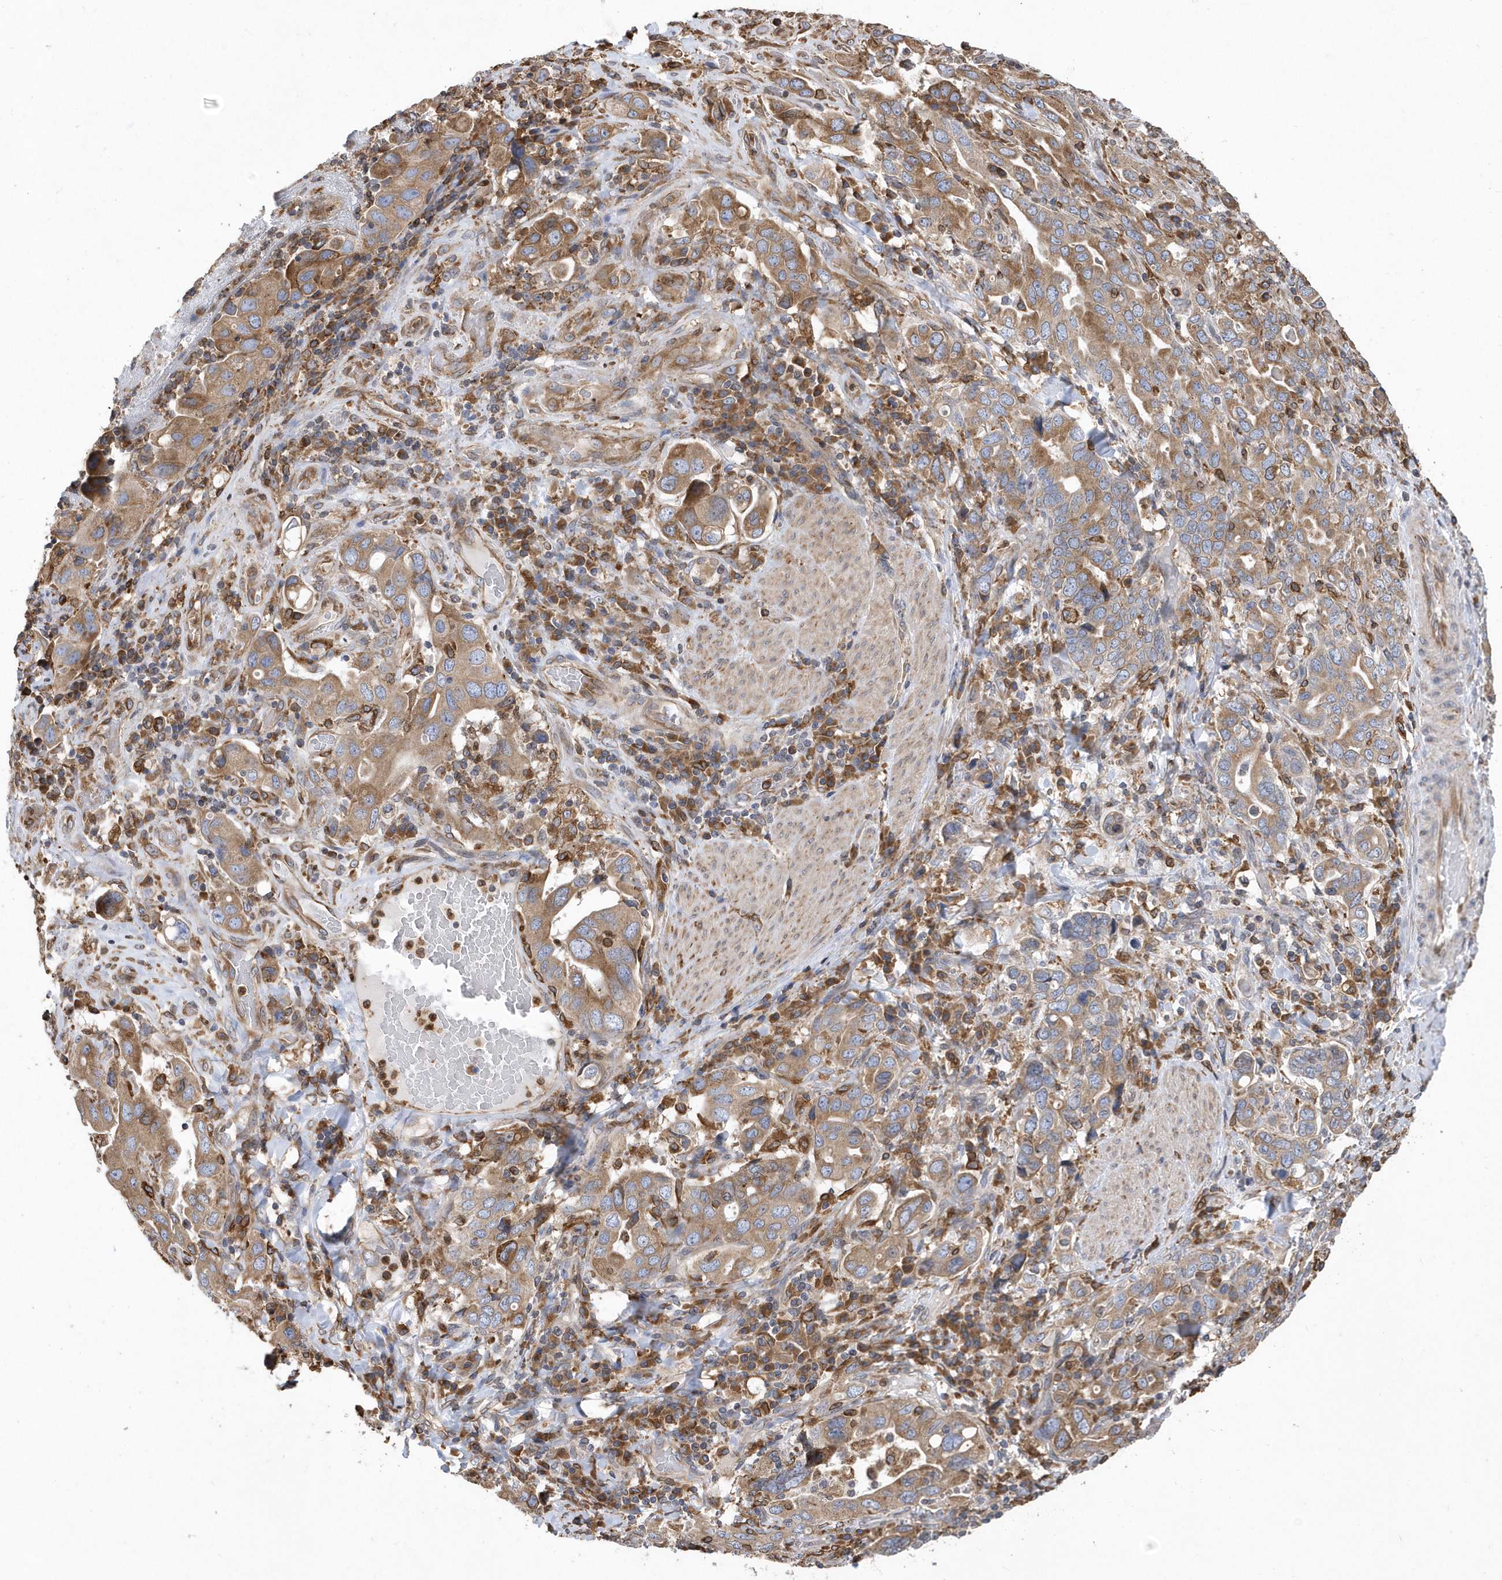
{"staining": {"intensity": "moderate", "quantity": ">75%", "location": "cytoplasmic/membranous"}, "tissue": "stomach cancer", "cell_type": "Tumor cells", "image_type": "cancer", "snomed": [{"axis": "morphology", "description": "Adenocarcinoma, NOS"}, {"axis": "topography", "description": "Stomach, upper"}], "caption": "Adenocarcinoma (stomach) stained with a protein marker shows moderate staining in tumor cells.", "gene": "VAMP7", "patient": {"sex": "male", "age": 62}}